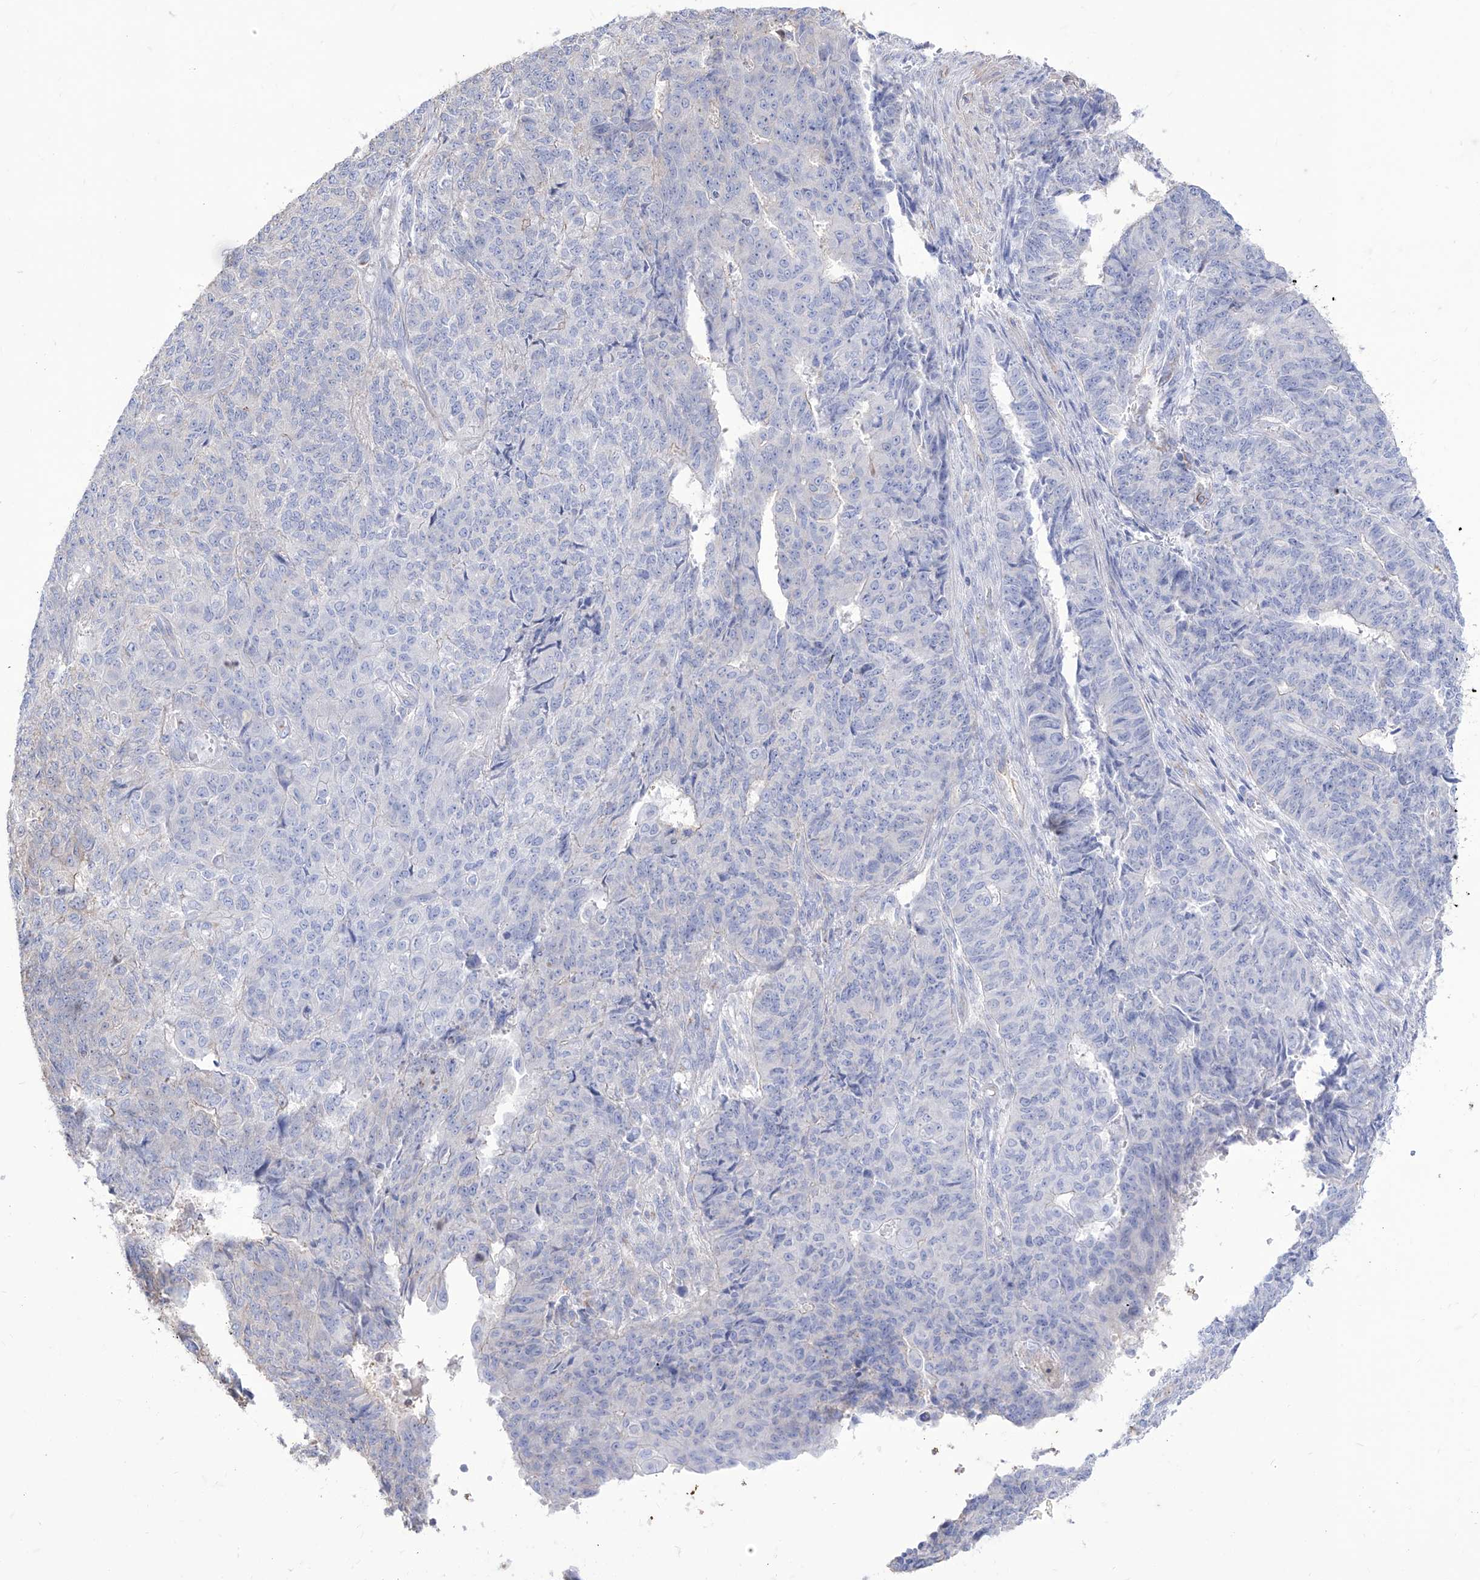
{"staining": {"intensity": "negative", "quantity": "none", "location": "none"}, "tissue": "endometrial cancer", "cell_type": "Tumor cells", "image_type": "cancer", "snomed": [{"axis": "morphology", "description": "Adenocarcinoma, NOS"}, {"axis": "topography", "description": "Endometrium"}], "caption": "Tumor cells show no significant staining in adenocarcinoma (endometrial). (Brightfield microscopy of DAB (3,3'-diaminobenzidine) immunohistochemistry (IHC) at high magnification).", "gene": "C1orf74", "patient": {"sex": "female", "age": 32}}